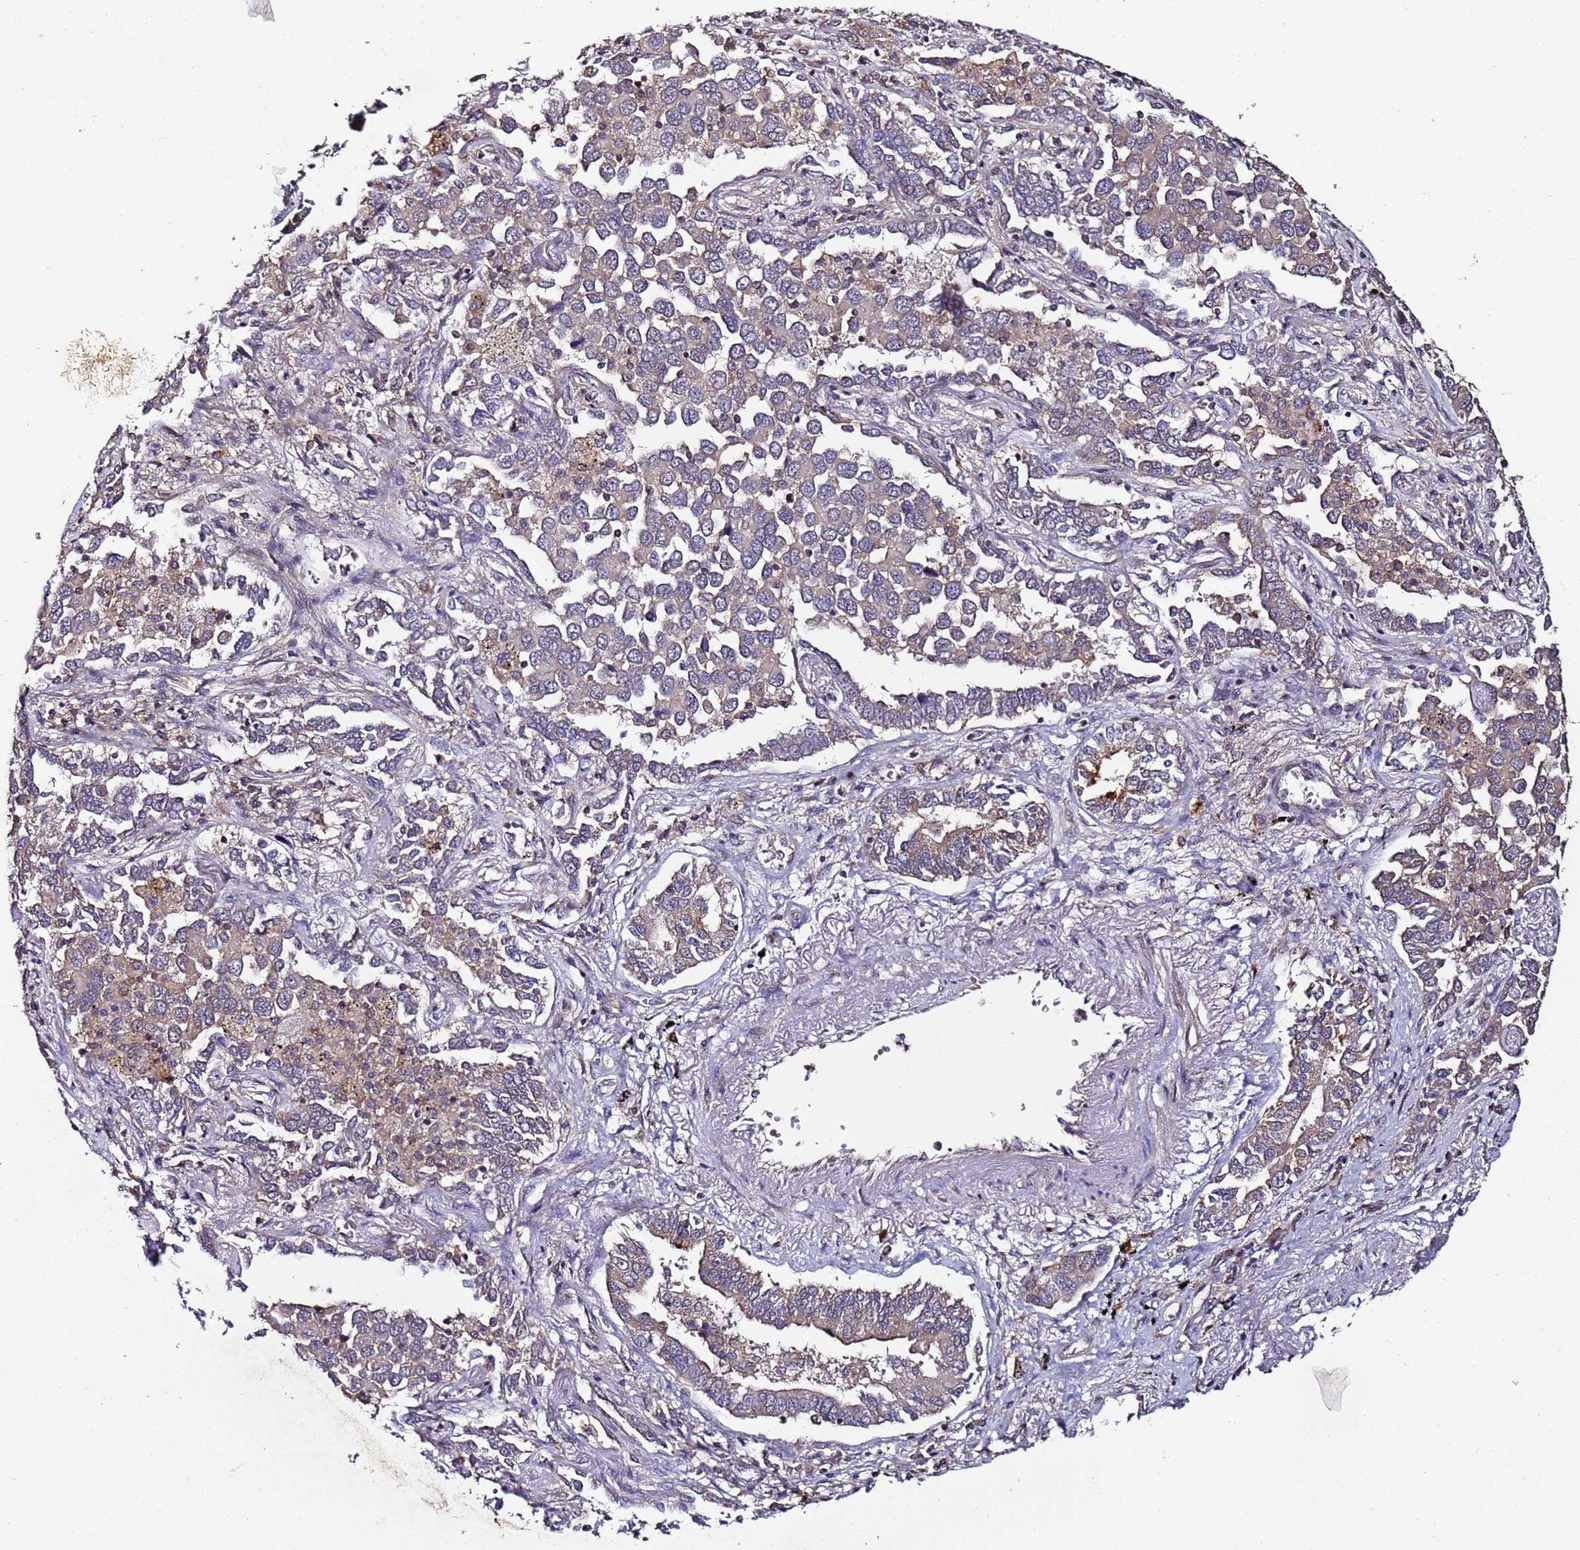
{"staining": {"intensity": "moderate", "quantity": "25%-75%", "location": "cytoplasmic/membranous"}, "tissue": "lung cancer", "cell_type": "Tumor cells", "image_type": "cancer", "snomed": [{"axis": "morphology", "description": "Adenocarcinoma, NOS"}, {"axis": "topography", "description": "Lung"}], "caption": "Lung cancer stained with a brown dye shows moderate cytoplasmic/membranous positive staining in approximately 25%-75% of tumor cells.", "gene": "ANKRD17", "patient": {"sex": "male", "age": 67}}